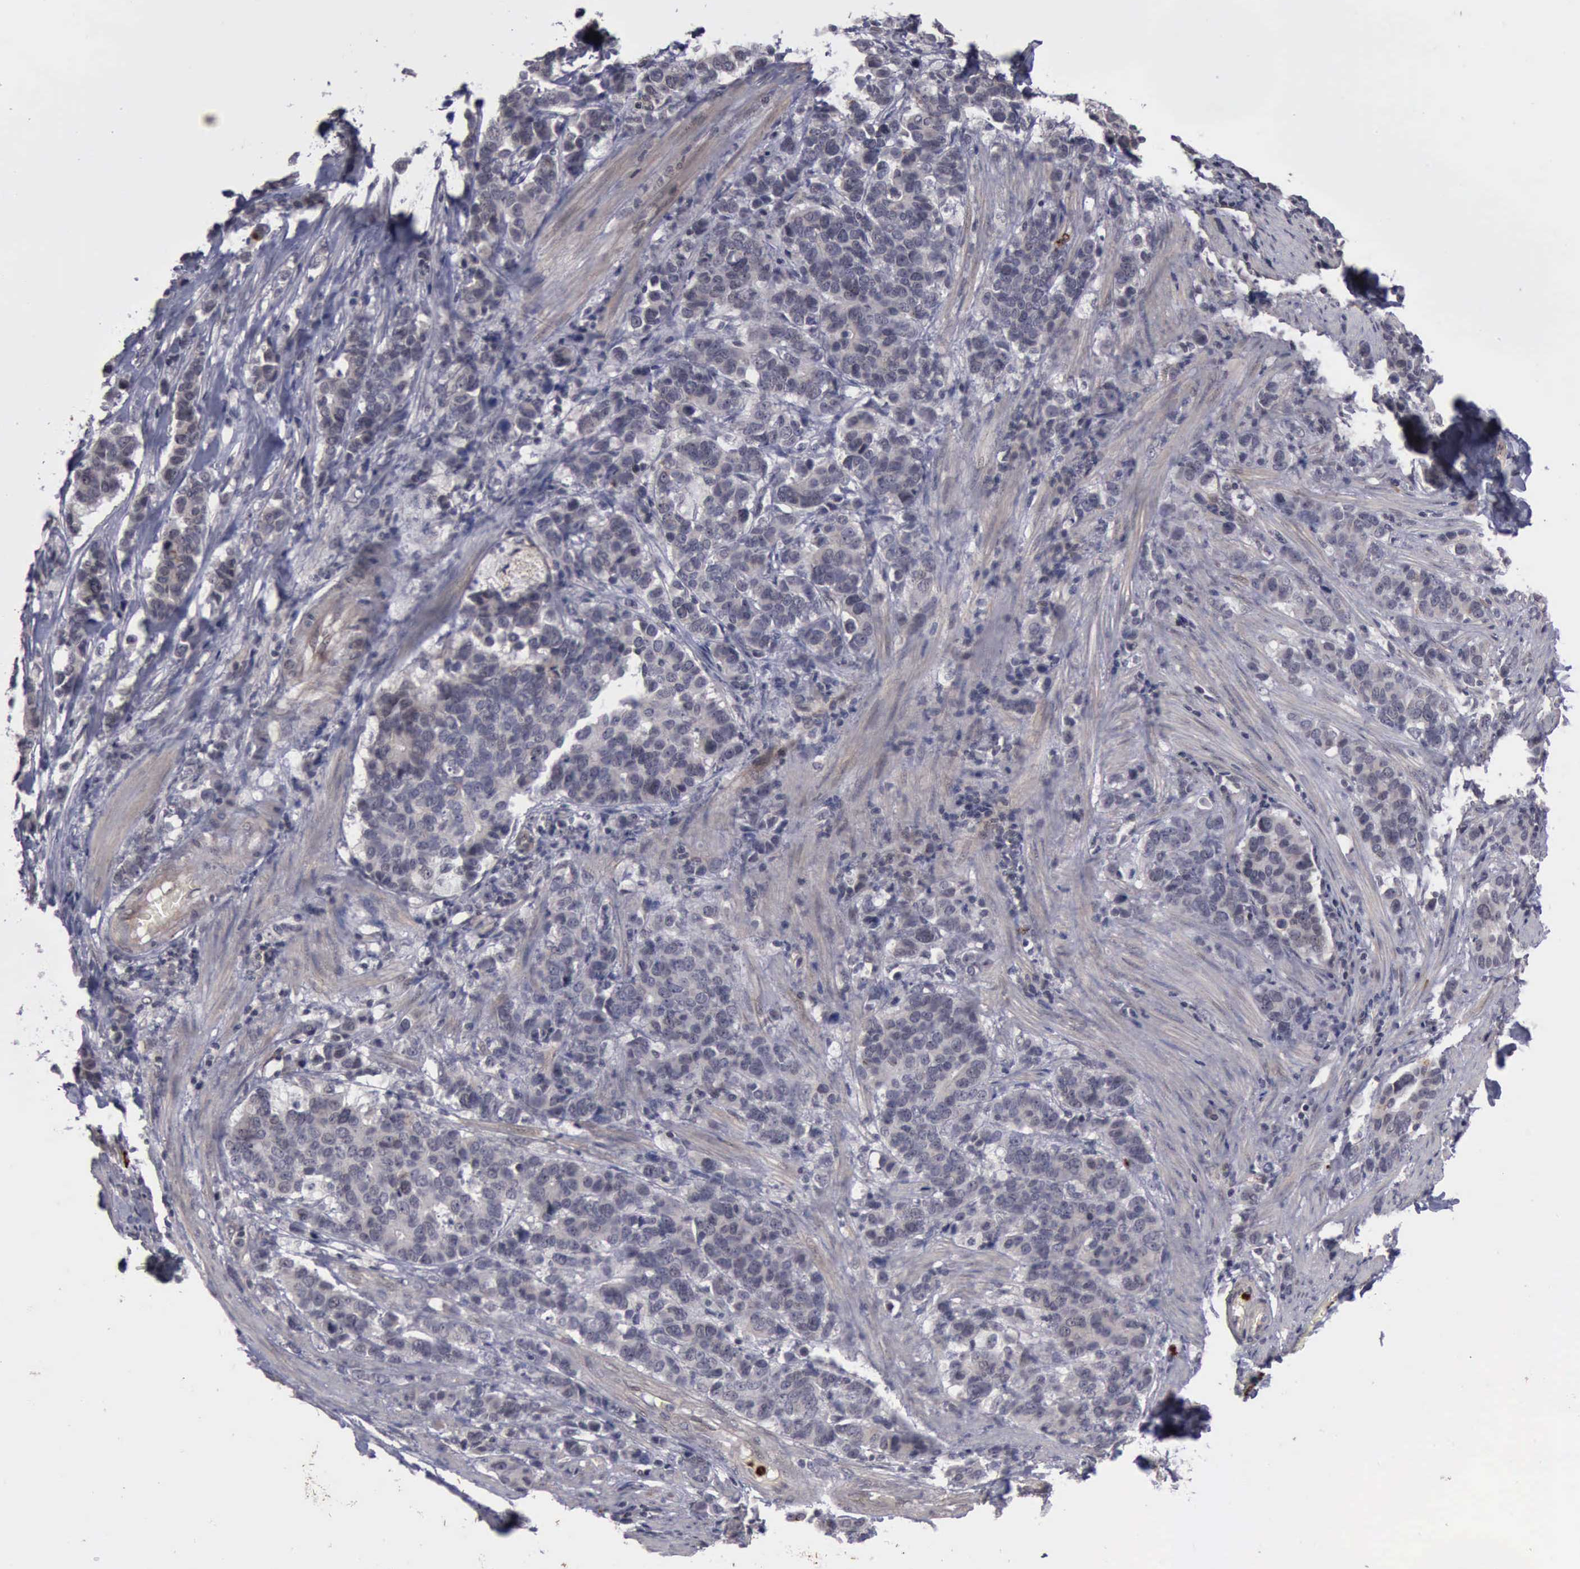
{"staining": {"intensity": "negative", "quantity": "none", "location": "none"}, "tissue": "stomach cancer", "cell_type": "Tumor cells", "image_type": "cancer", "snomed": [{"axis": "morphology", "description": "Adenocarcinoma, NOS"}, {"axis": "topography", "description": "Stomach, upper"}], "caption": "Adenocarcinoma (stomach) was stained to show a protein in brown. There is no significant staining in tumor cells.", "gene": "MMP9", "patient": {"sex": "male", "age": 71}}